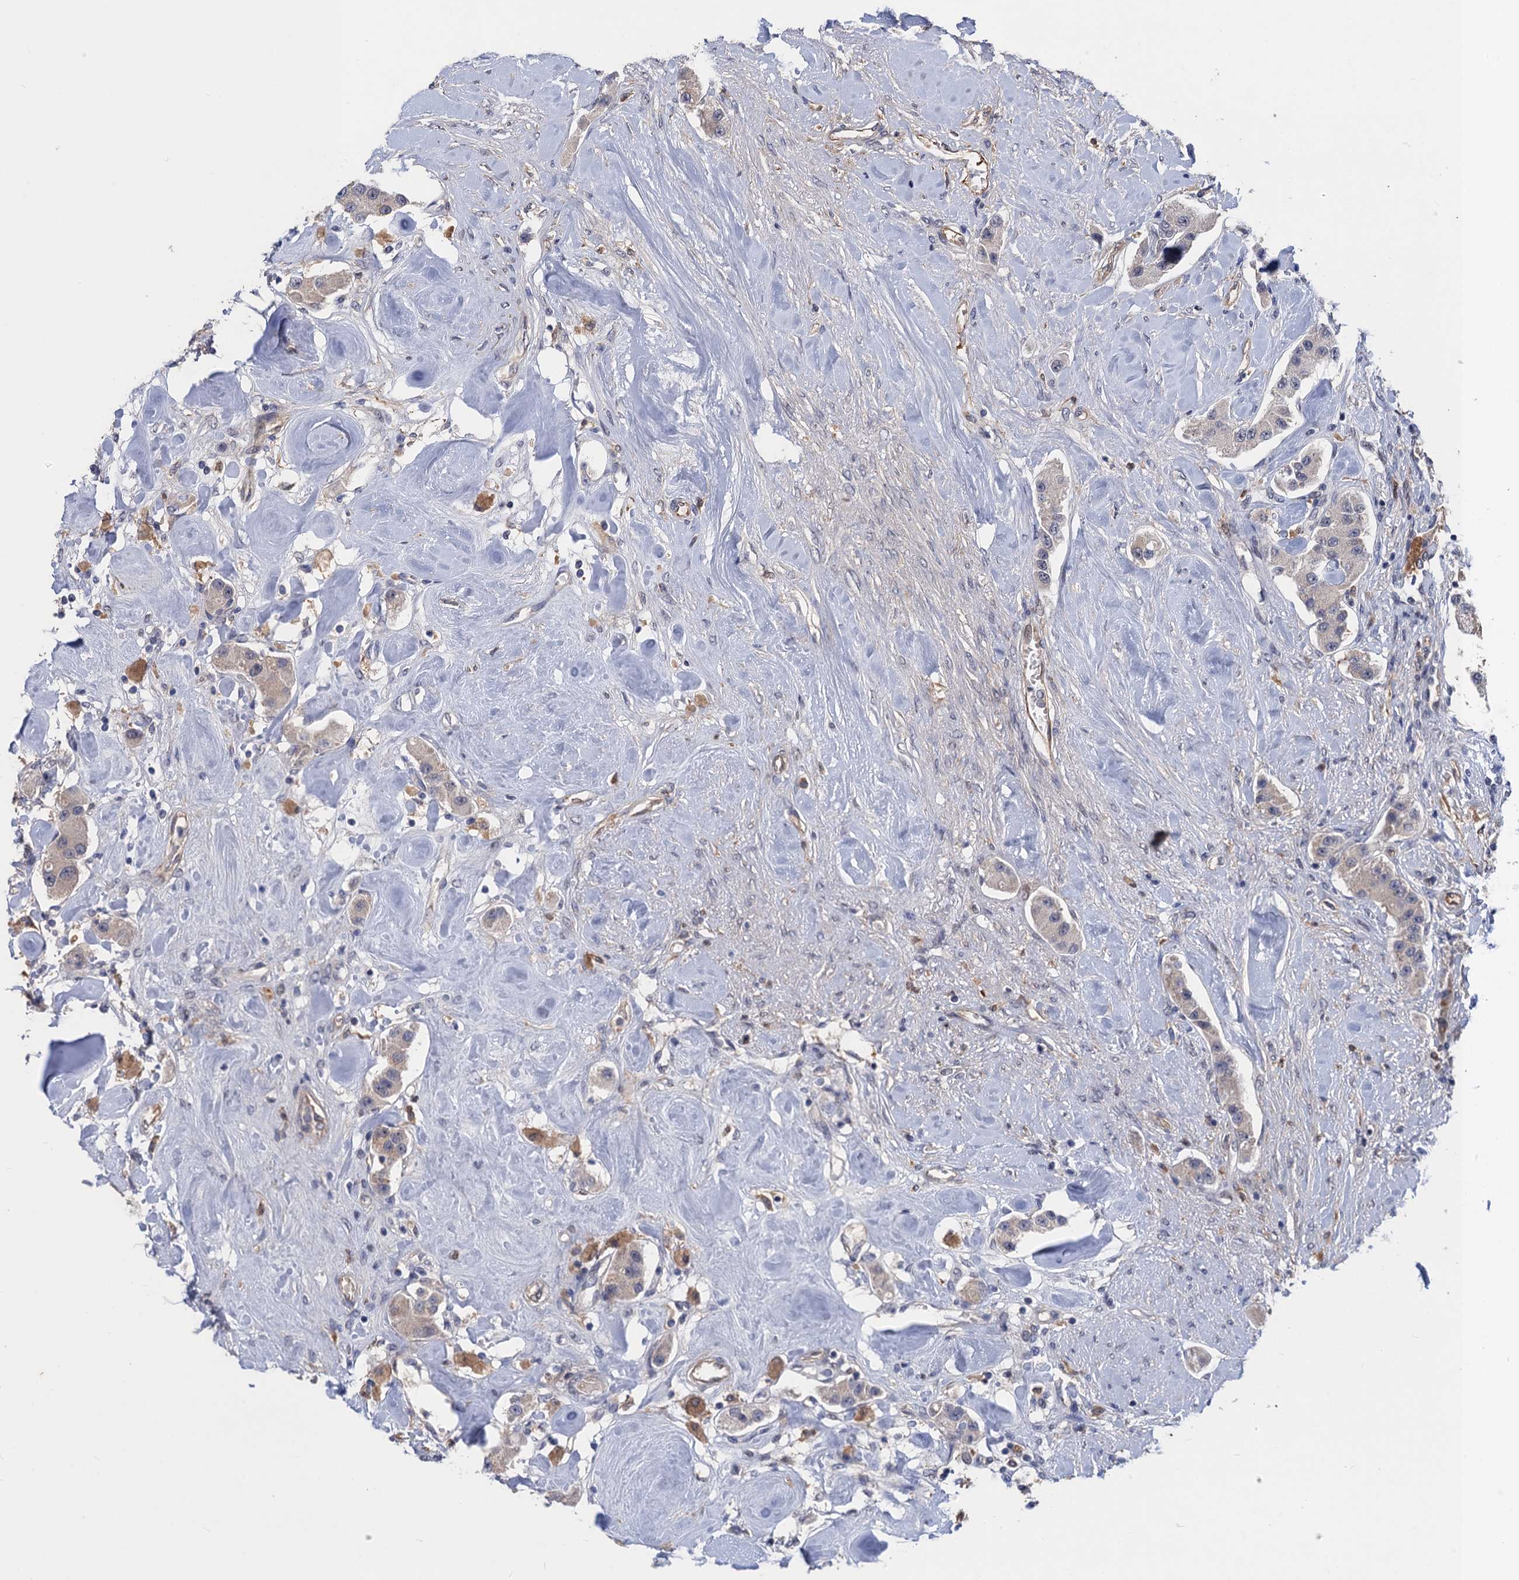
{"staining": {"intensity": "weak", "quantity": "<25%", "location": "cytoplasmic/membranous"}, "tissue": "carcinoid", "cell_type": "Tumor cells", "image_type": "cancer", "snomed": [{"axis": "morphology", "description": "Carcinoid, malignant, NOS"}, {"axis": "topography", "description": "Pancreas"}], "caption": "Micrograph shows no protein staining in tumor cells of carcinoid tissue. (DAB (3,3'-diaminobenzidine) immunohistochemistry visualized using brightfield microscopy, high magnification).", "gene": "NEK8", "patient": {"sex": "male", "age": 41}}